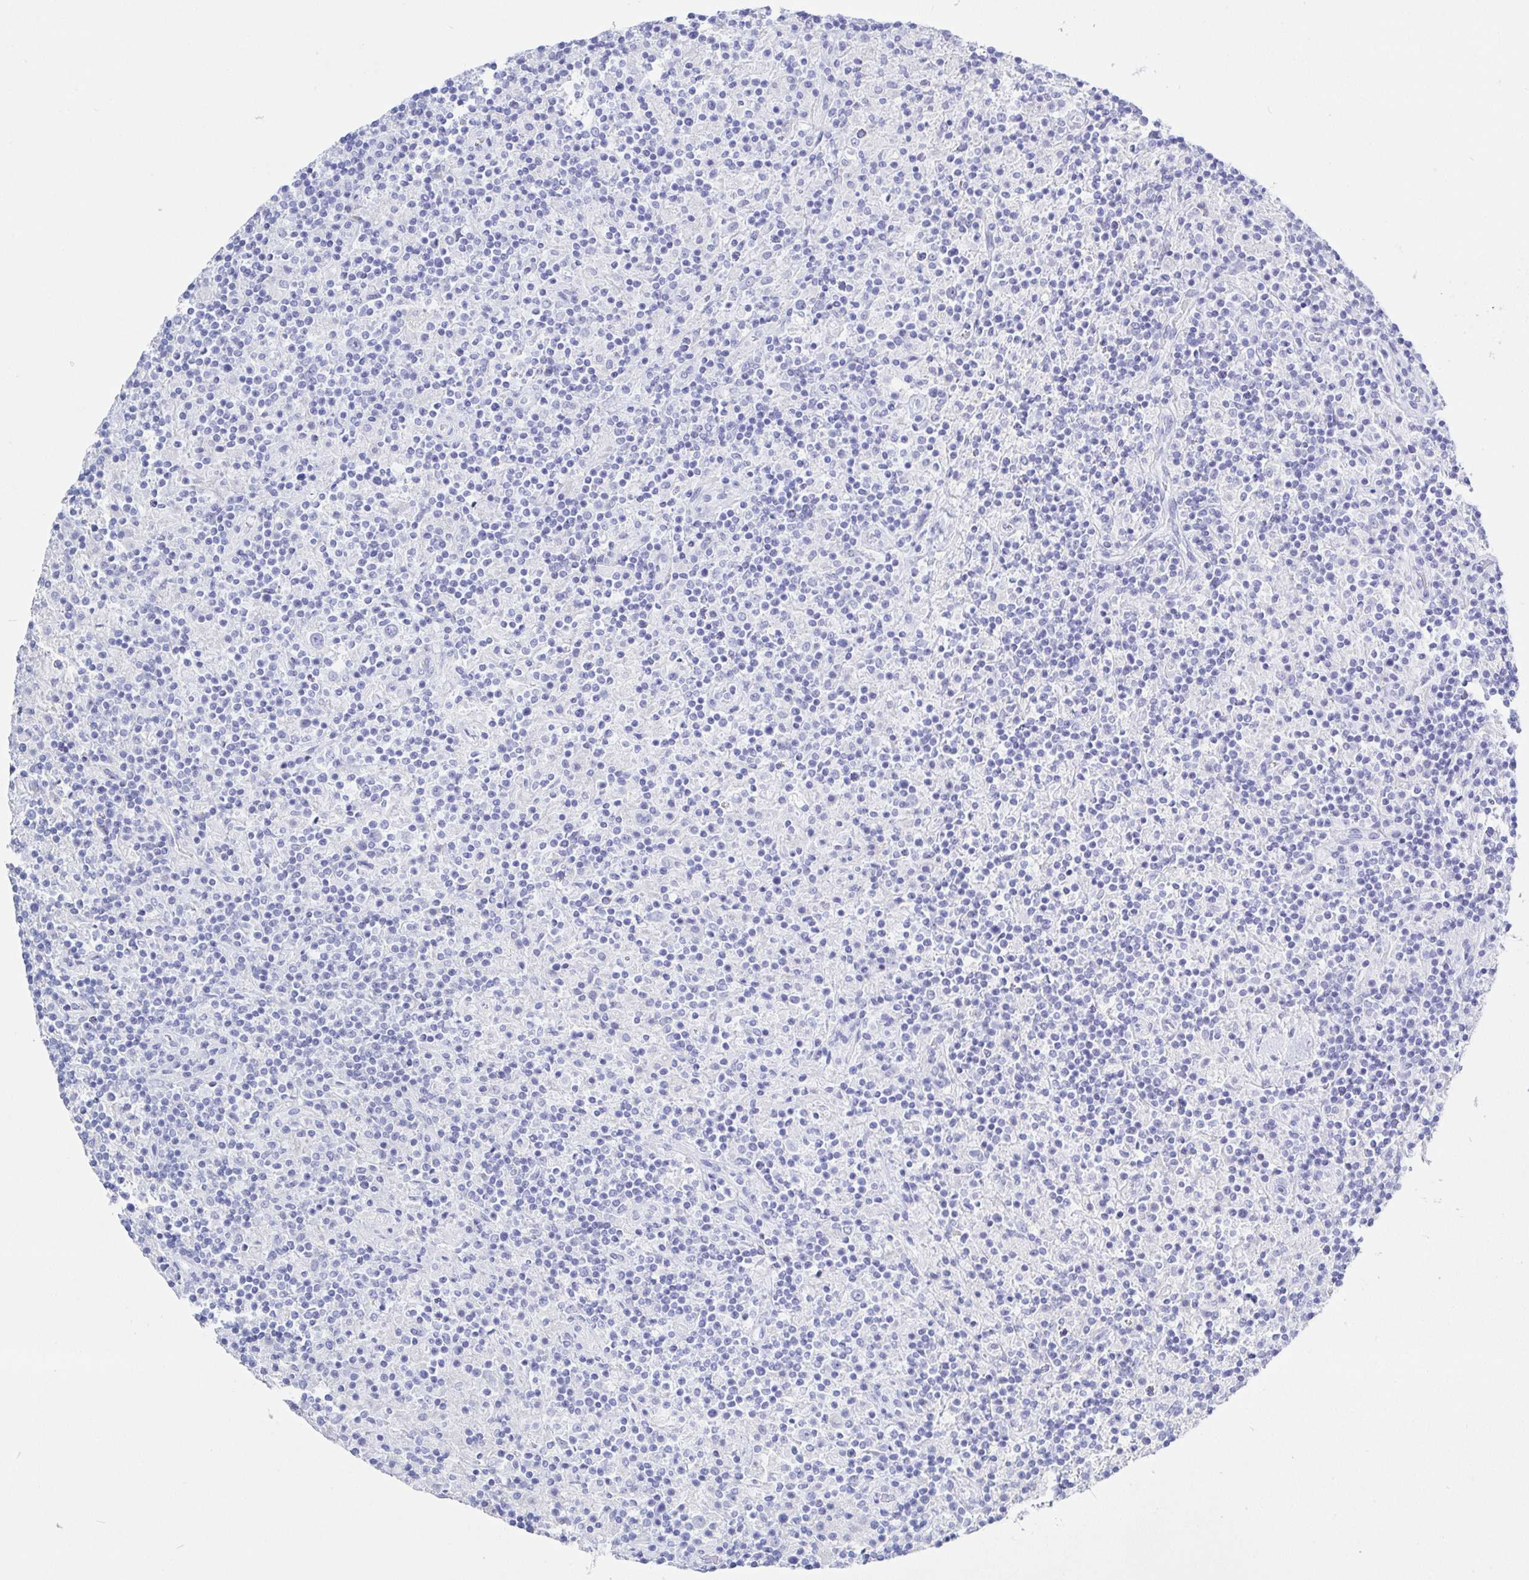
{"staining": {"intensity": "negative", "quantity": "none", "location": "none"}, "tissue": "lymphoma", "cell_type": "Tumor cells", "image_type": "cancer", "snomed": [{"axis": "morphology", "description": "Hodgkin's disease, NOS"}, {"axis": "topography", "description": "Thymus, NOS"}], "caption": "There is no significant positivity in tumor cells of Hodgkin's disease. (Stains: DAB (3,3'-diaminobenzidine) IHC with hematoxylin counter stain, Microscopy: brightfield microscopy at high magnification).", "gene": "KCNH6", "patient": {"sex": "female", "age": 17}}